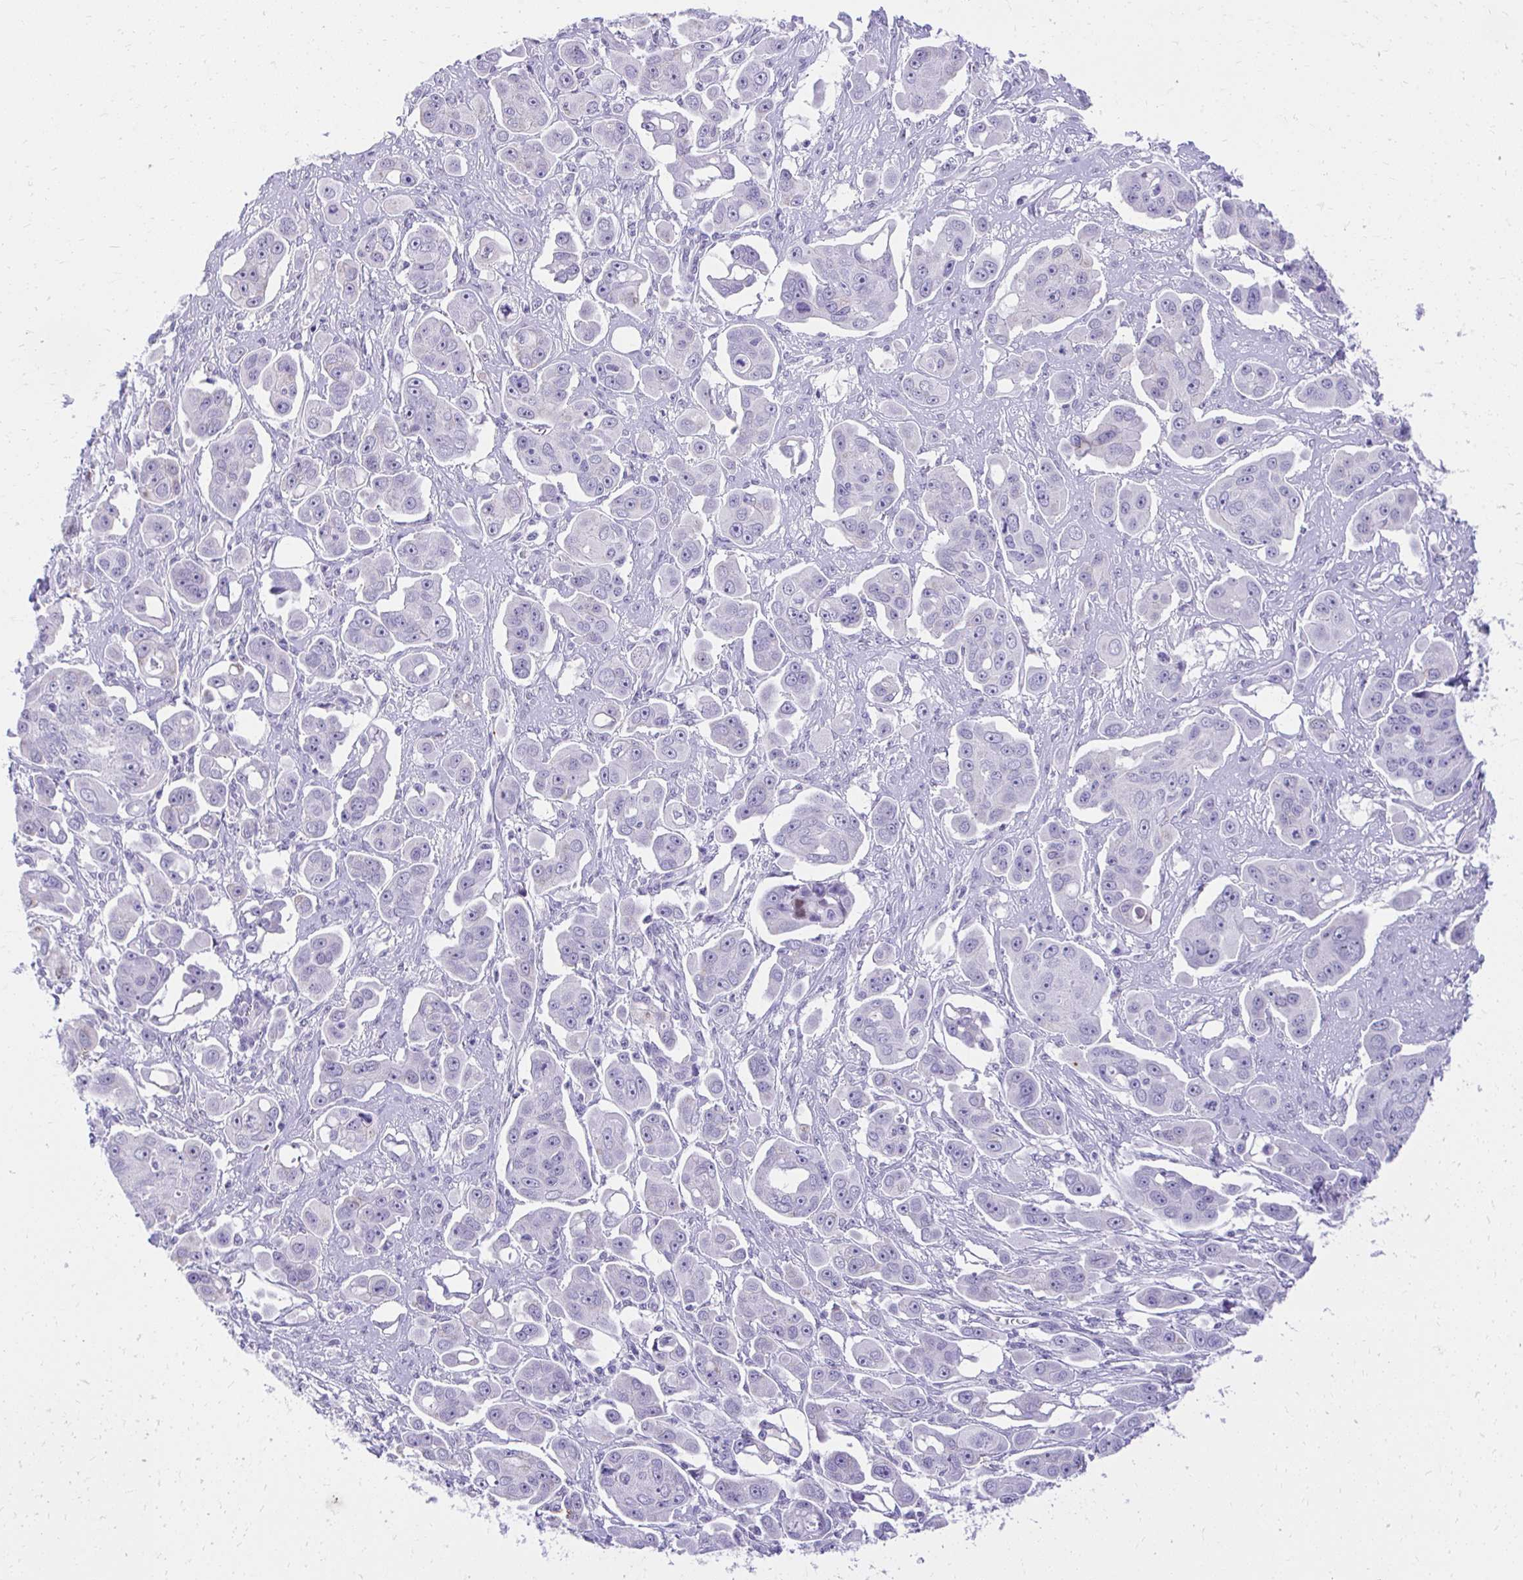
{"staining": {"intensity": "negative", "quantity": "none", "location": "none"}, "tissue": "ovarian cancer", "cell_type": "Tumor cells", "image_type": "cancer", "snomed": [{"axis": "morphology", "description": "Carcinoma, endometroid"}, {"axis": "topography", "description": "Ovary"}], "caption": "The image exhibits no significant positivity in tumor cells of ovarian endometroid carcinoma.", "gene": "KLK1", "patient": {"sex": "female", "age": 70}}